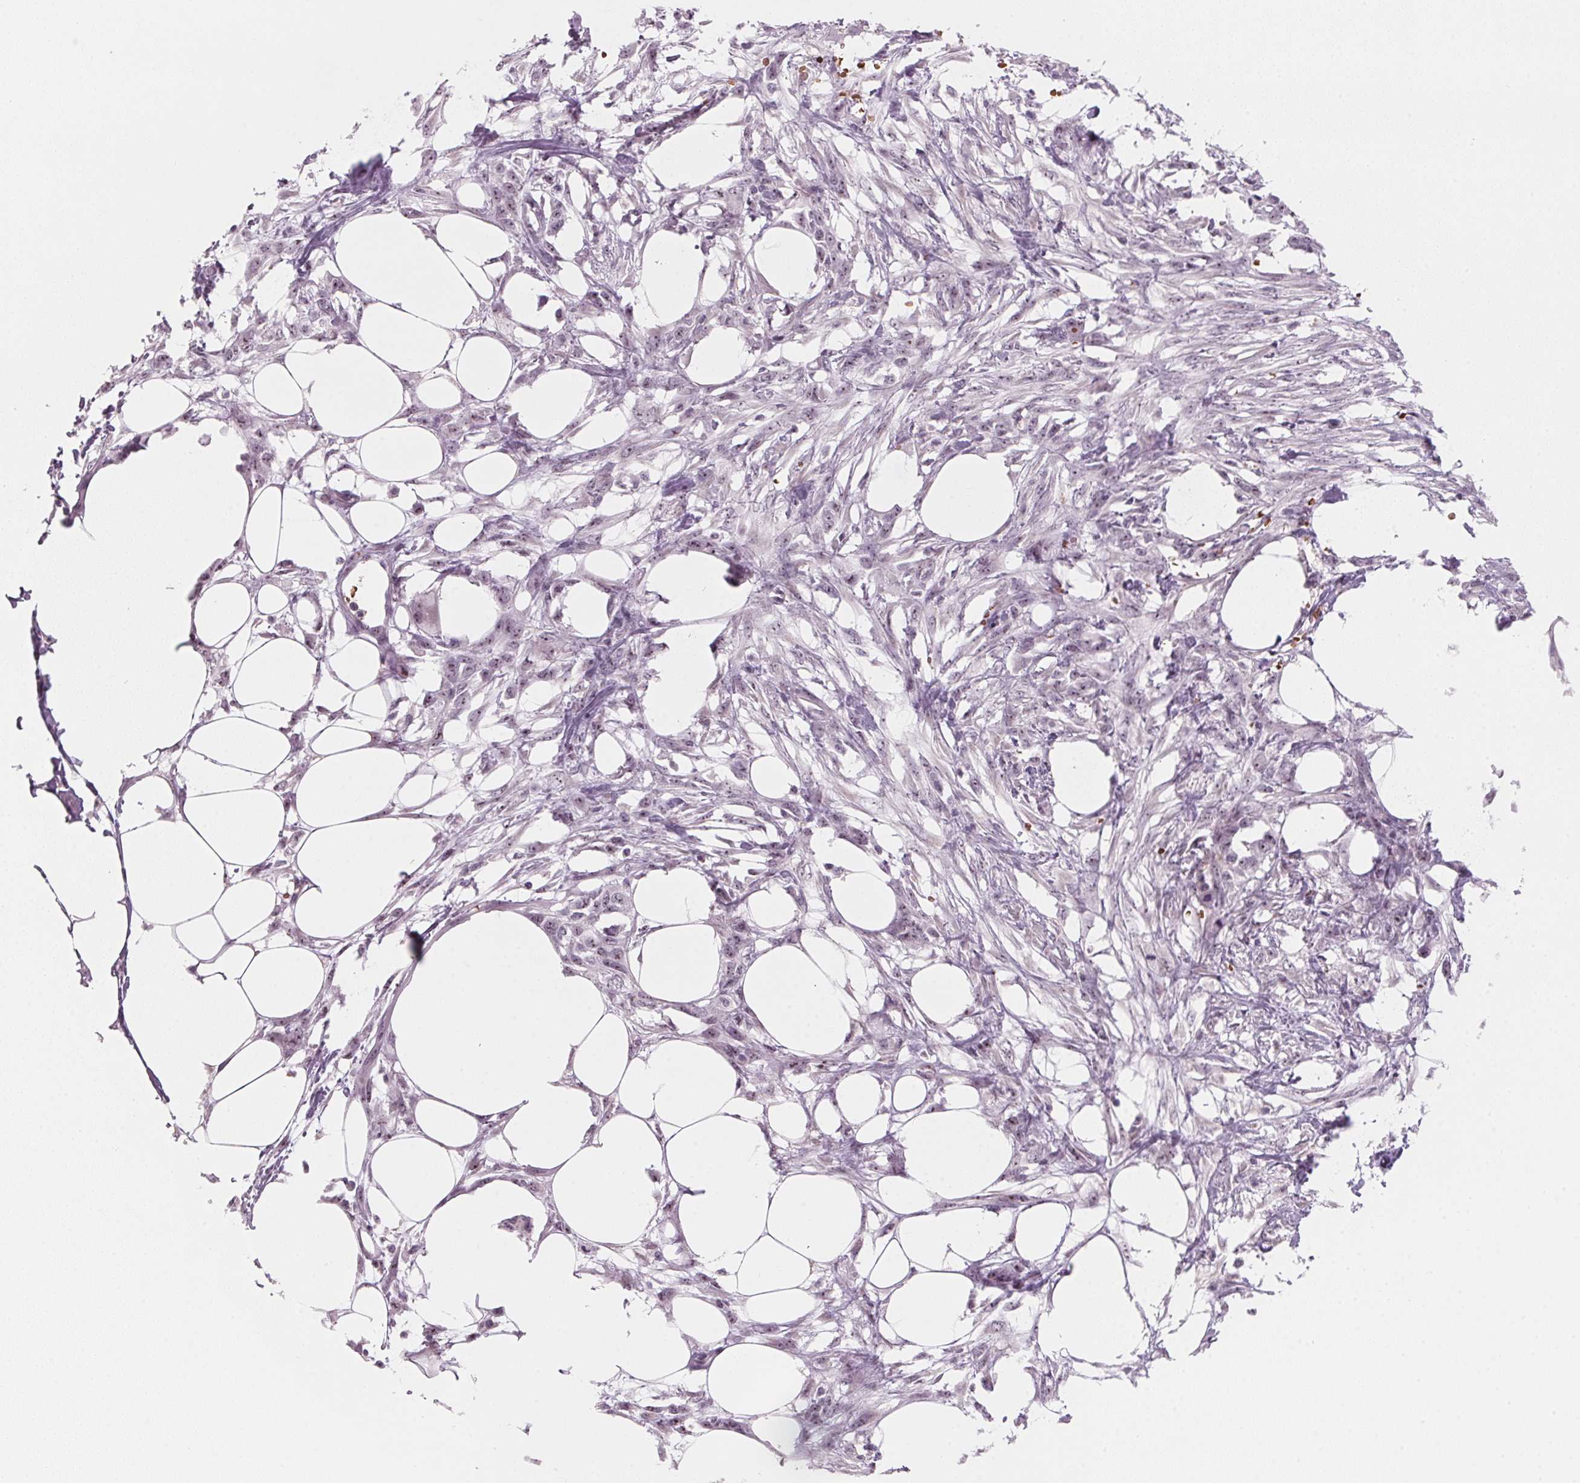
{"staining": {"intensity": "weak", "quantity": ">75%", "location": "nuclear"}, "tissue": "skin cancer", "cell_type": "Tumor cells", "image_type": "cancer", "snomed": [{"axis": "morphology", "description": "Squamous cell carcinoma, NOS"}, {"axis": "topography", "description": "Skin"}], "caption": "Skin cancer (squamous cell carcinoma) stained with a protein marker demonstrates weak staining in tumor cells.", "gene": "DNTTIP2", "patient": {"sex": "female", "age": 59}}